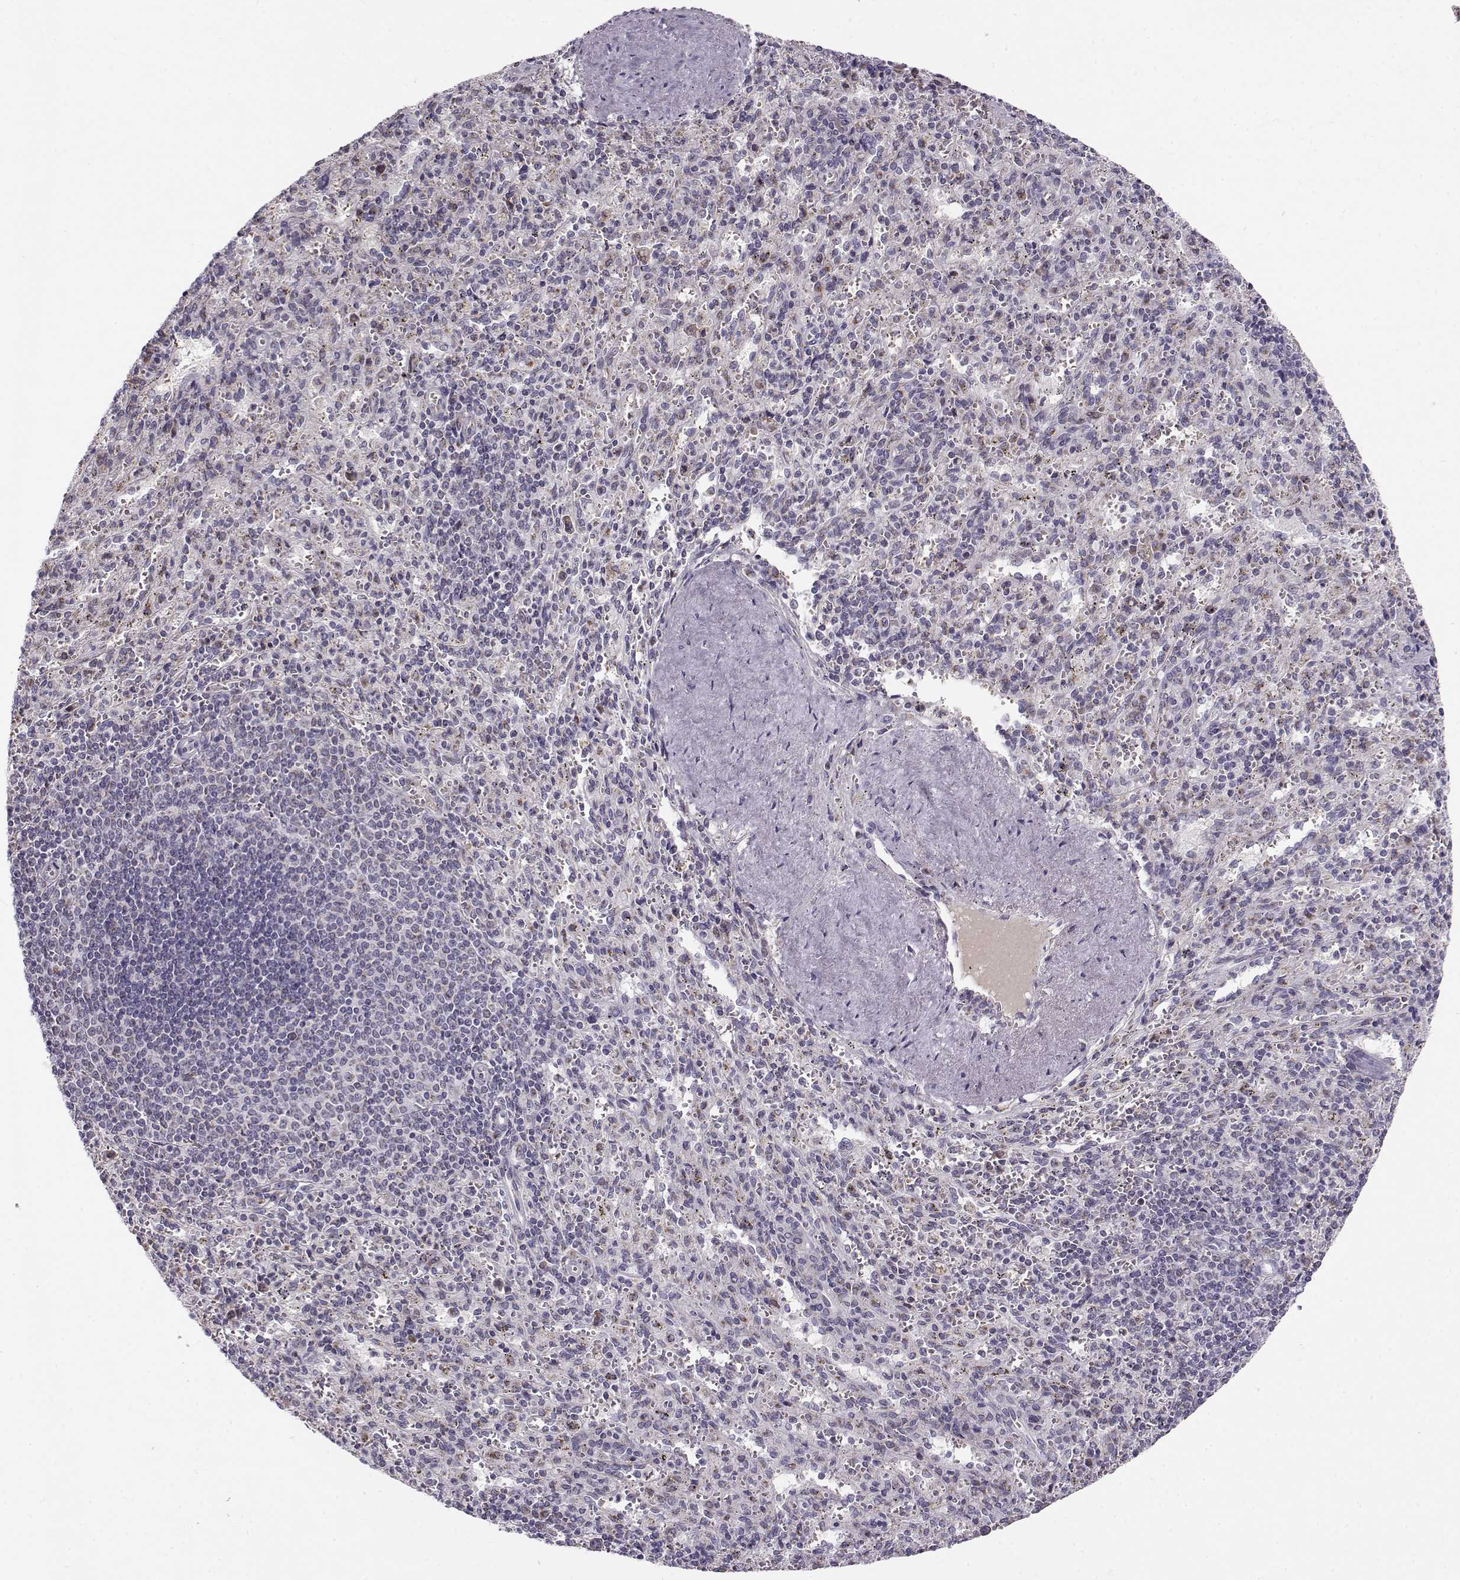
{"staining": {"intensity": "weak", "quantity": "<25%", "location": "cytoplasmic/membranous"}, "tissue": "spleen", "cell_type": "Cells in red pulp", "image_type": "normal", "snomed": [{"axis": "morphology", "description": "Normal tissue, NOS"}, {"axis": "topography", "description": "Spleen"}], "caption": "This is an immunohistochemistry (IHC) micrograph of benign human spleen. There is no staining in cells in red pulp.", "gene": "SLC4A5", "patient": {"sex": "male", "age": 57}}